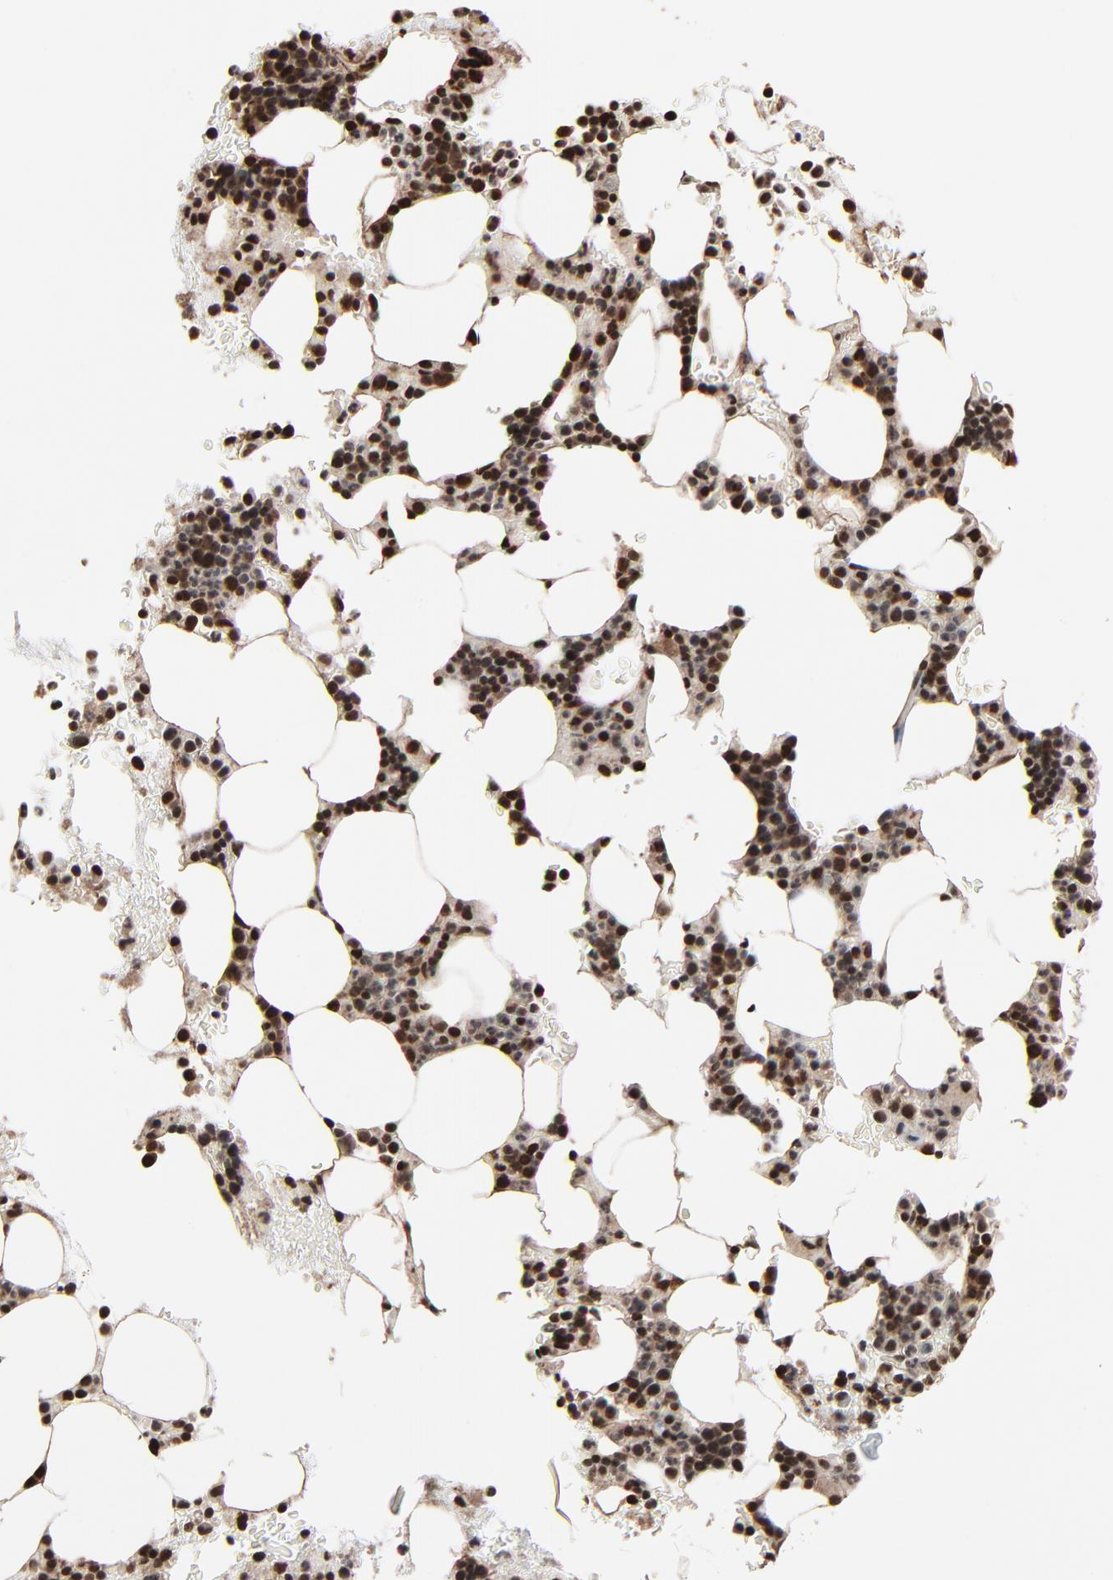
{"staining": {"intensity": "strong", "quantity": ">75%", "location": "nuclear"}, "tissue": "bone marrow", "cell_type": "Hematopoietic cells", "image_type": "normal", "snomed": [{"axis": "morphology", "description": "Normal tissue, NOS"}, {"axis": "topography", "description": "Bone marrow"}], "caption": "Protein staining of benign bone marrow shows strong nuclear expression in about >75% of hematopoietic cells.", "gene": "RPS6KA3", "patient": {"sex": "male", "age": 78}}